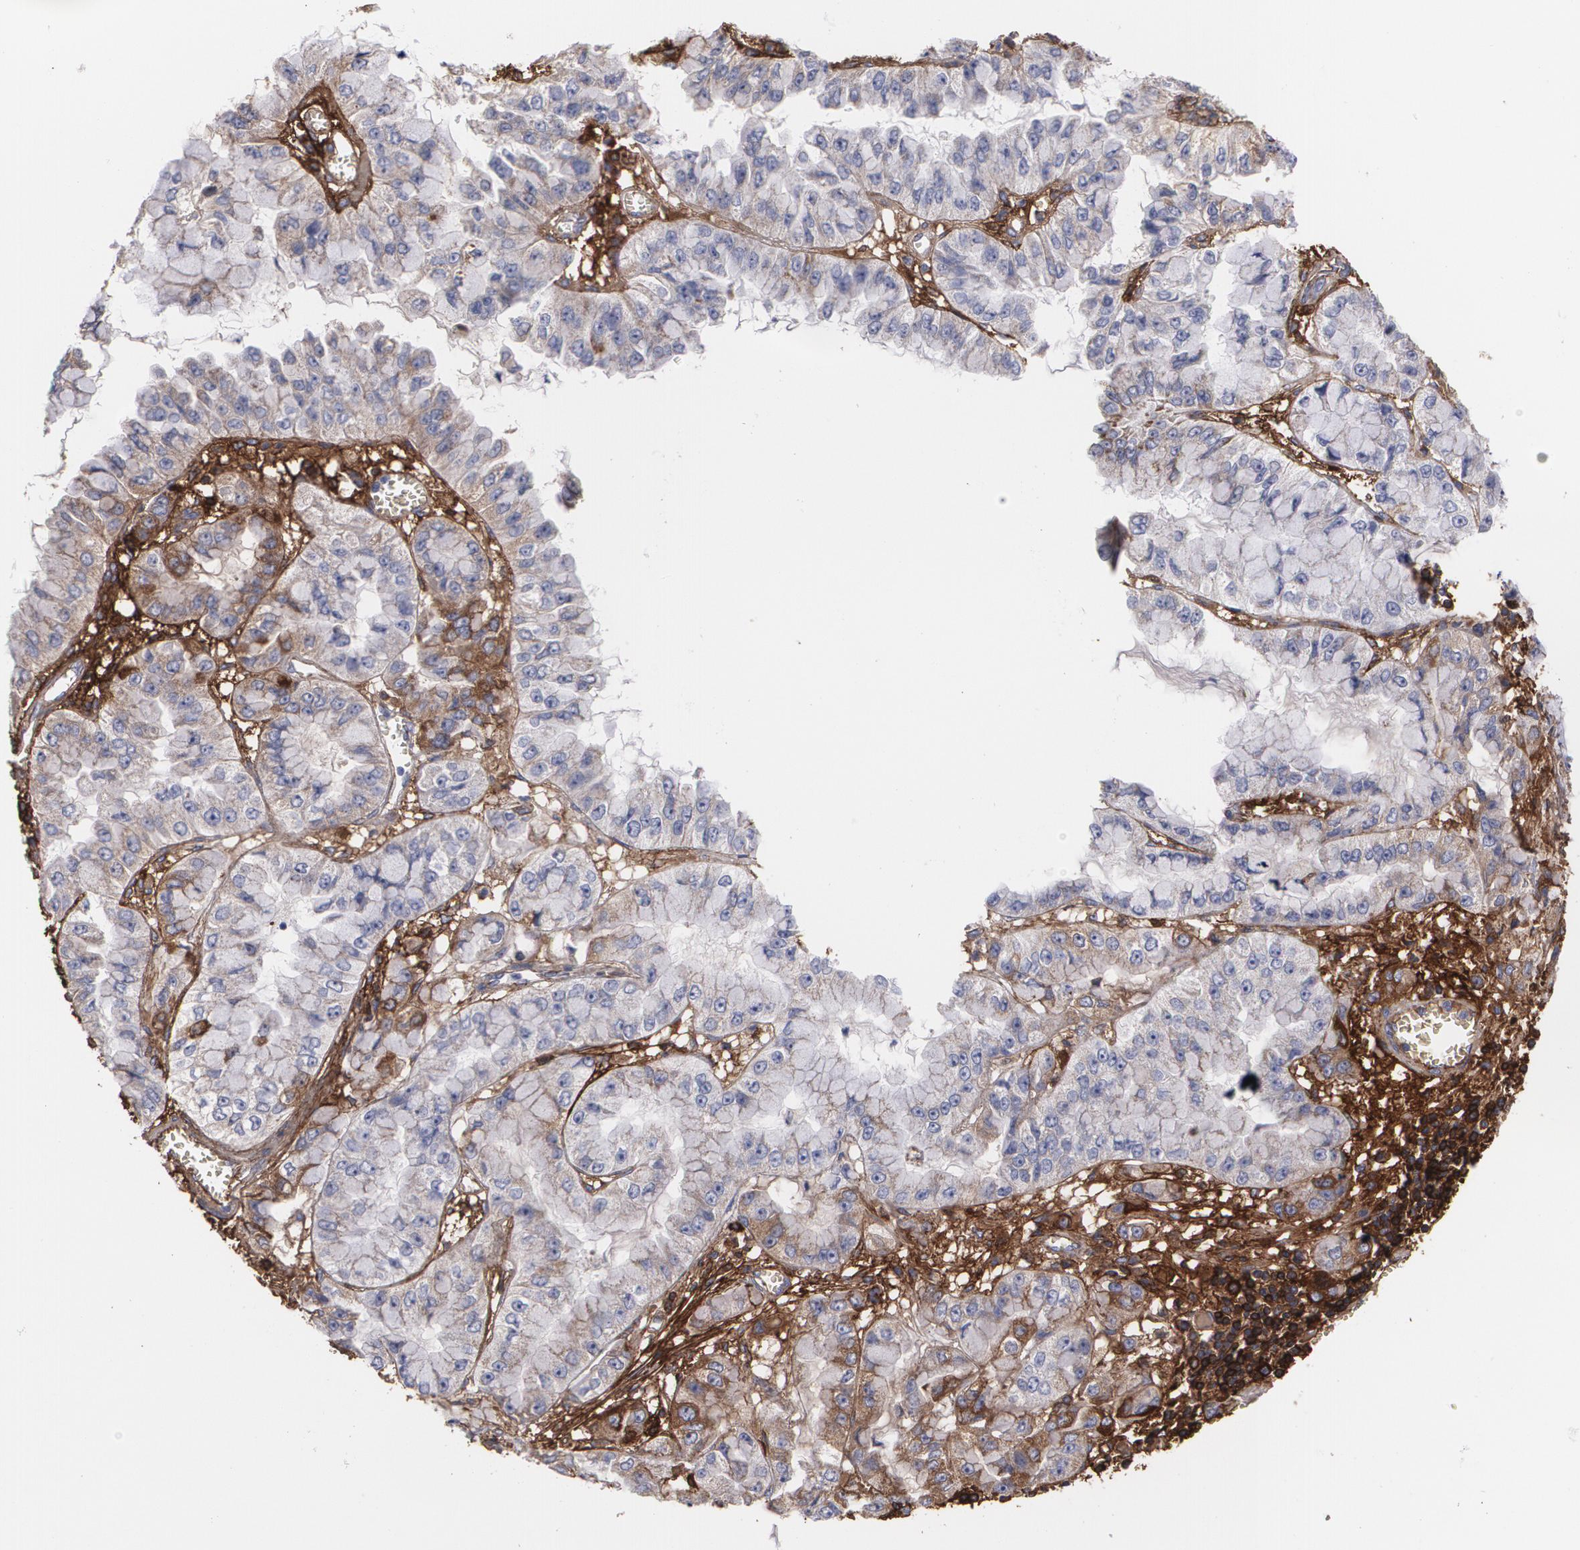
{"staining": {"intensity": "weak", "quantity": "25%-75%", "location": "cytoplasmic/membranous"}, "tissue": "liver cancer", "cell_type": "Tumor cells", "image_type": "cancer", "snomed": [{"axis": "morphology", "description": "Cholangiocarcinoma"}, {"axis": "topography", "description": "Liver"}], "caption": "Immunohistochemical staining of liver cholangiocarcinoma displays low levels of weak cytoplasmic/membranous protein expression in approximately 25%-75% of tumor cells.", "gene": "FBLN1", "patient": {"sex": "female", "age": 79}}